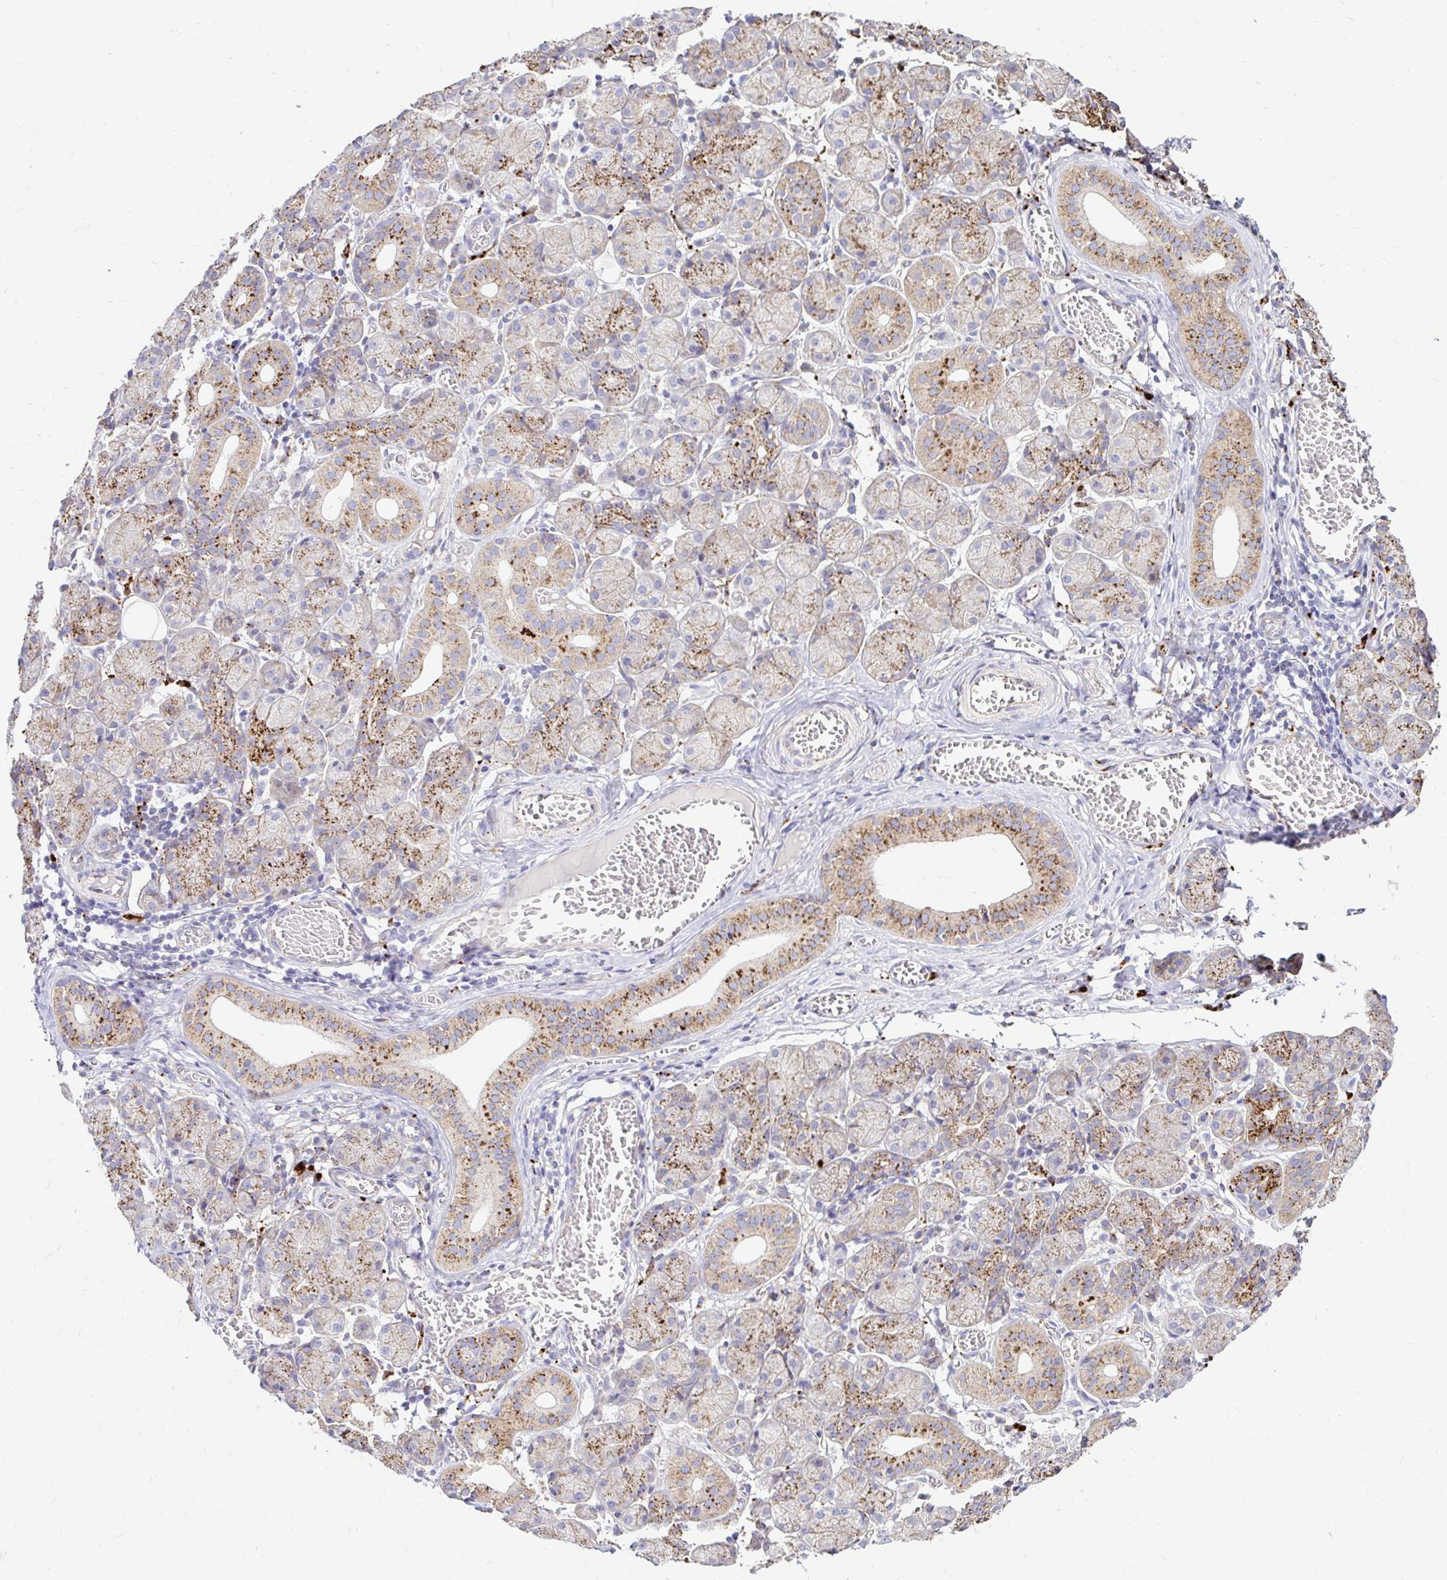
{"staining": {"intensity": "strong", "quantity": "25%-75%", "location": "cytoplasmic/membranous"}, "tissue": "salivary gland", "cell_type": "Glandular cells", "image_type": "normal", "snomed": [{"axis": "morphology", "description": "Normal tissue, NOS"}, {"axis": "topography", "description": "Salivary gland"}], "caption": "Glandular cells exhibit high levels of strong cytoplasmic/membranous staining in about 25%-75% of cells in unremarkable salivary gland.", "gene": "FUCA1", "patient": {"sex": "female", "age": 24}}